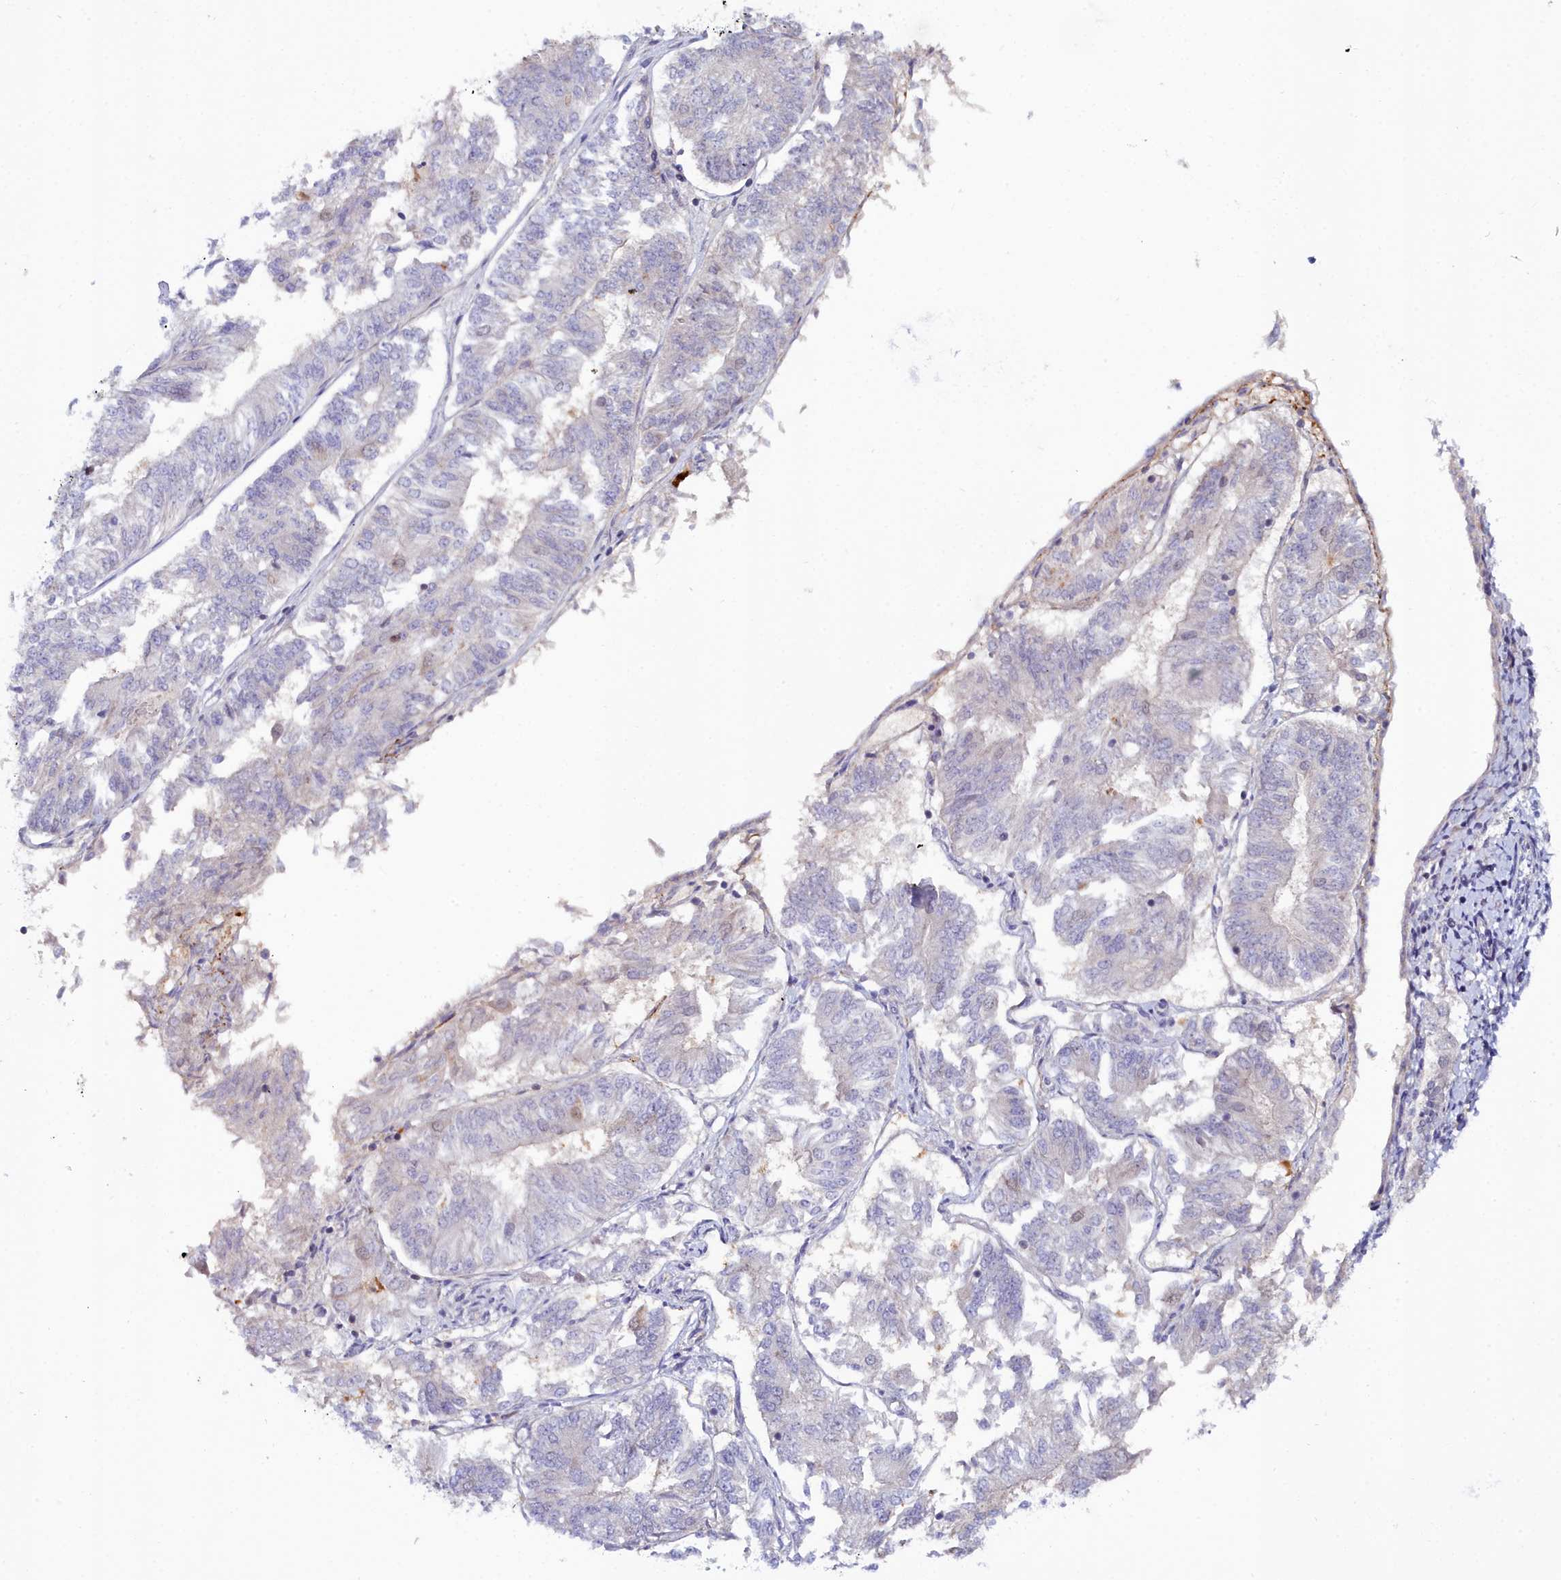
{"staining": {"intensity": "negative", "quantity": "none", "location": "none"}, "tissue": "endometrial cancer", "cell_type": "Tumor cells", "image_type": "cancer", "snomed": [{"axis": "morphology", "description": "Adenocarcinoma, NOS"}, {"axis": "topography", "description": "Endometrium"}], "caption": "Tumor cells show no significant expression in endometrial cancer (adenocarcinoma).", "gene": "KCTD18", "patient": {"sex": "female", "age": 58}}